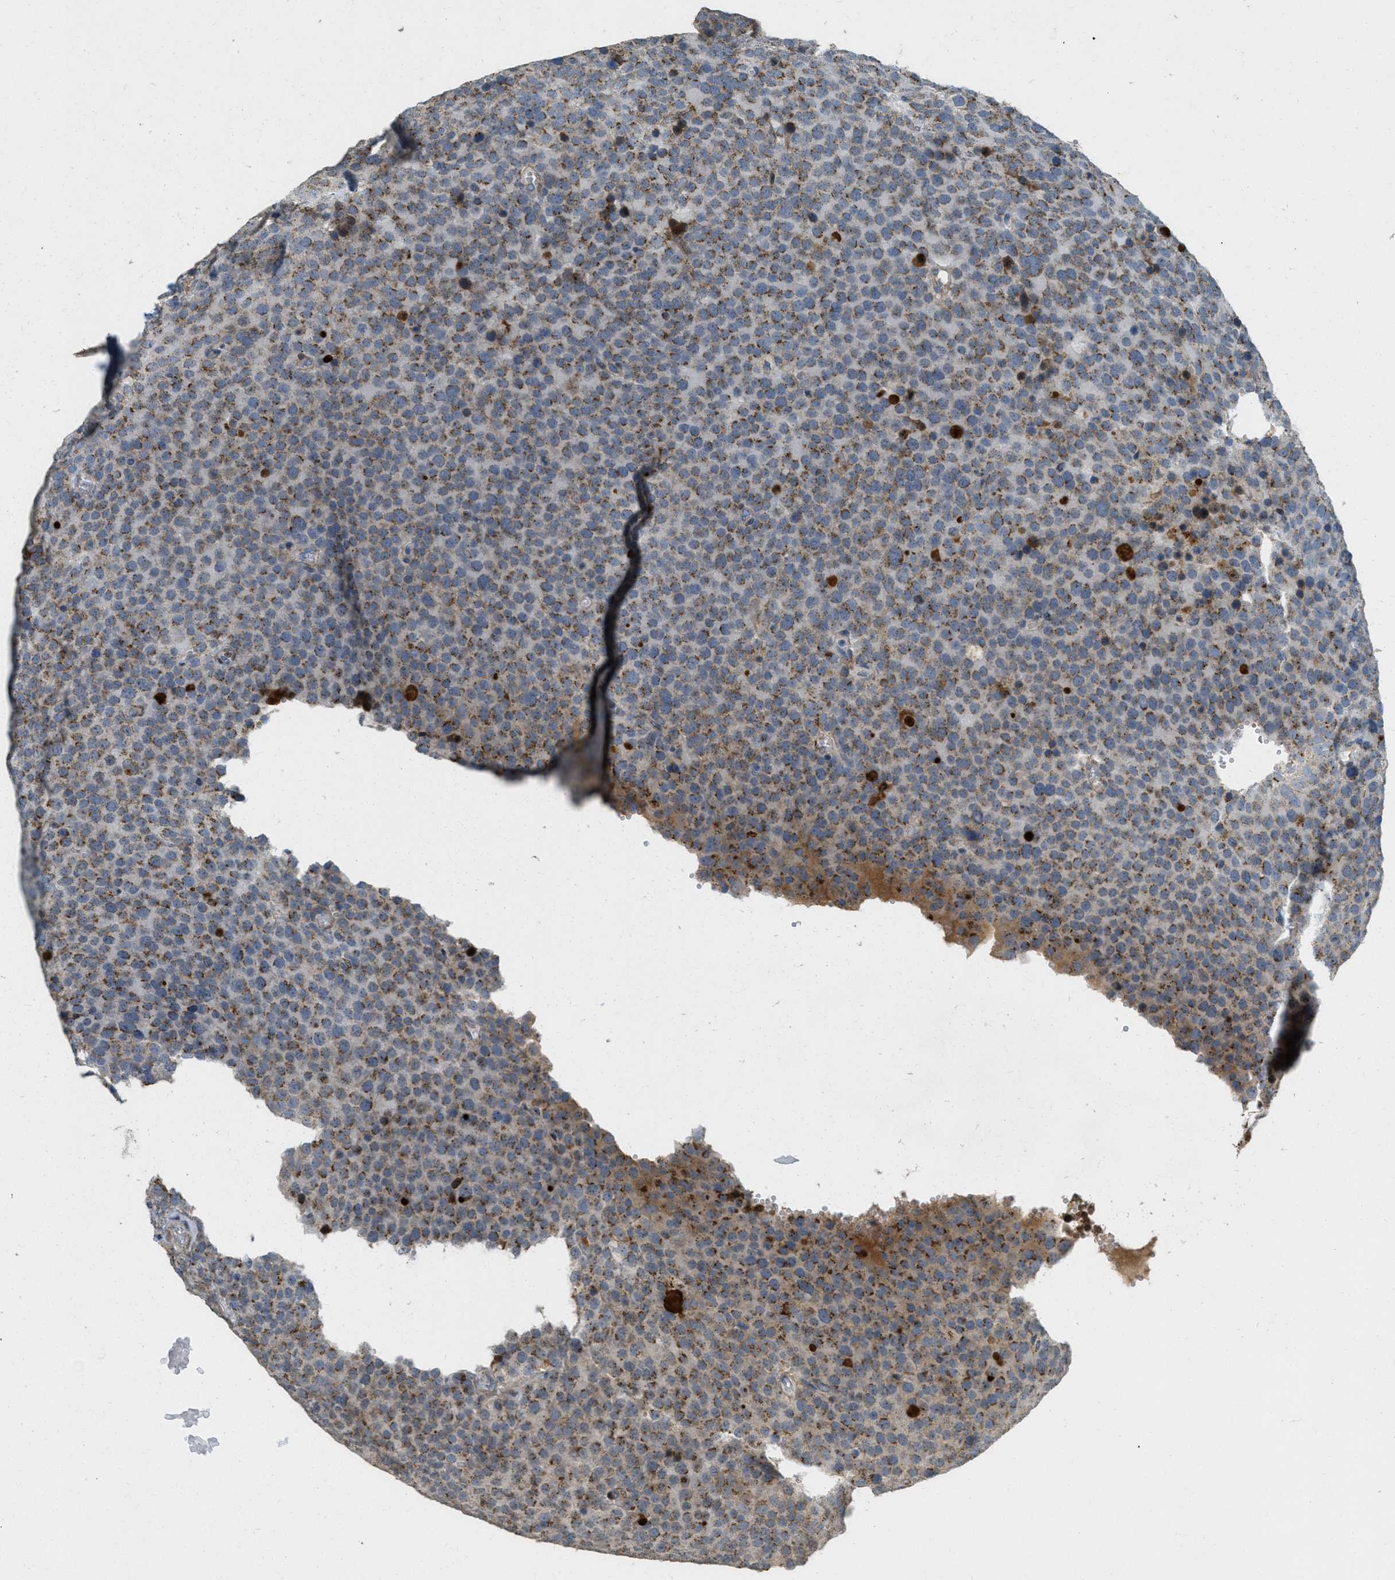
{"staining": {"intensity": "moderate", "quantity": ">75%", "location": "cytoplasmic/membranous"}, "tissue": "testis cancer", "cell_type": "Tumor cells", "image_type": "cancer", "snomed": [{"axis": "morphology", "description": "Normal tissue, NOS"}, {"axis": "morphology", "description": "Seminoma, NOS"}, {"axis": "topography", "description": "Testis"}], "caption": "Brown immunohistochemical staining in testis seminoma shows moderate cytoplasmic/membranous staining in approximately >75% of tumor cells.", "gene": "ZFPL1", "patient": {"sex": "male", "age": 71}}